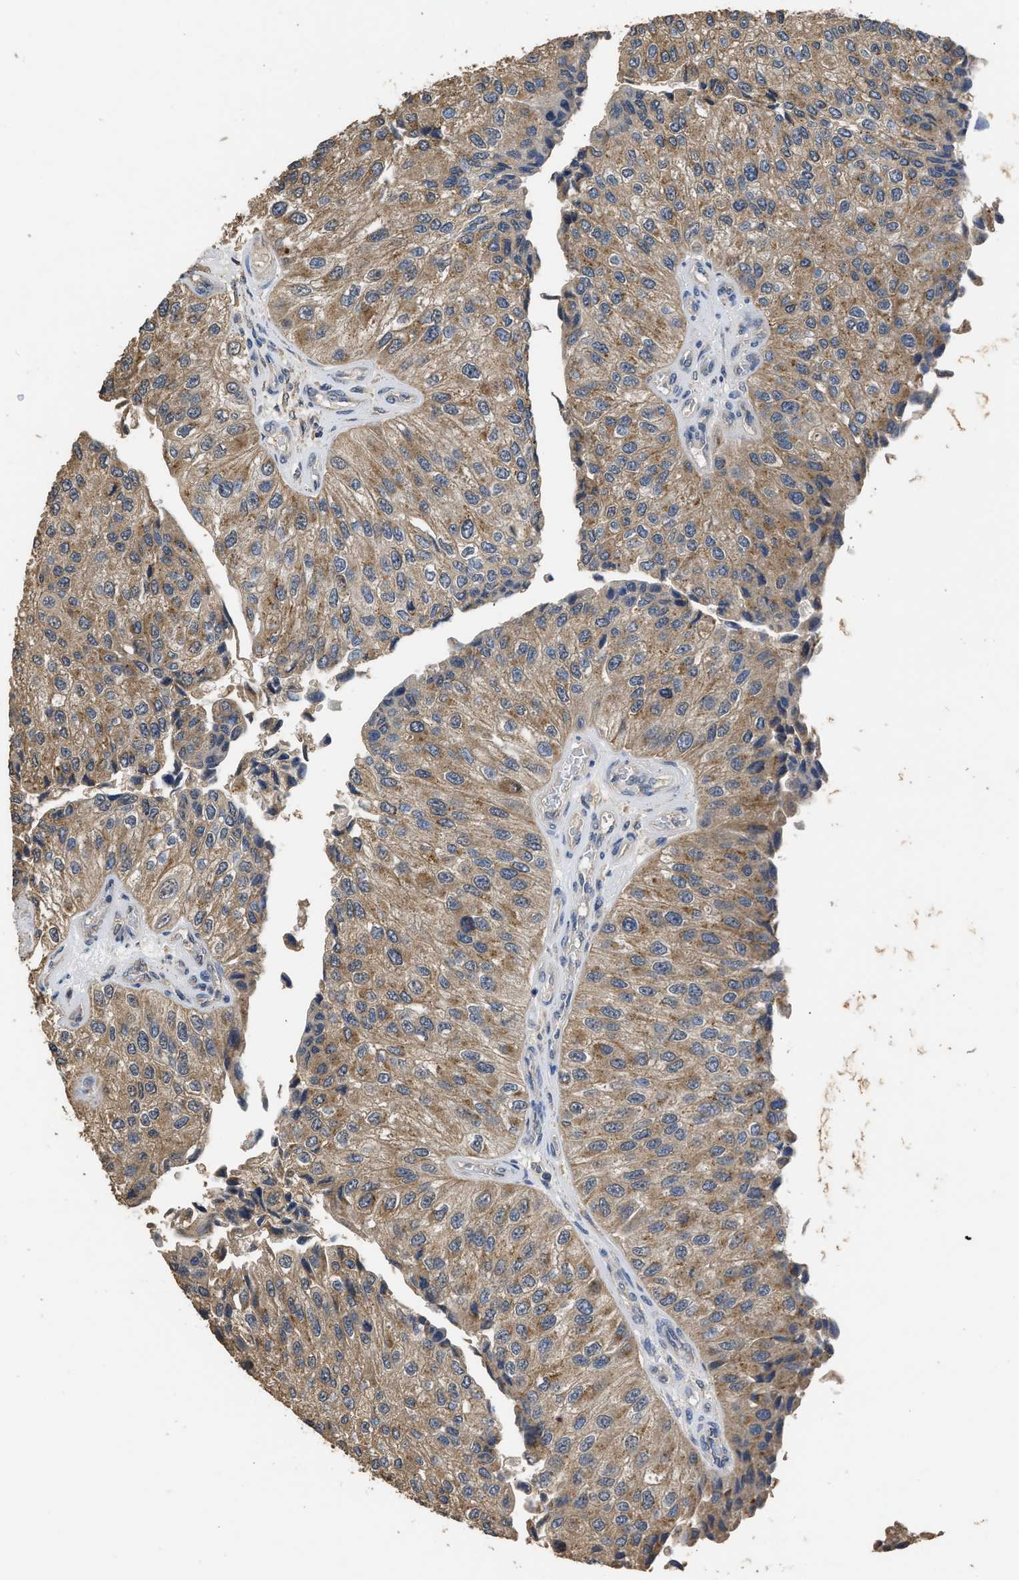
{"staining": {"intensity": "moderate", "quantity": ">75%", "location": "cytoplasmic/membranous"}, "tissue": "urothelial cancer", "cell_type": "Tumor cells", "image_type": "cancer", "snomed": [{"axis": "morphology", "description": "Urothelial carcinoma, High grade"}, {"axis": "topography", "description": "Kidney"}, {"axis": "topography", "description": "Urinary bladder"}], "caption": "Immunohistochemical staining of human high-grade urothelial carcinoma reveals medium levels of moderate cytoplasmic/membranous positivity in about >75% of tumor cells.", "gene": "SPINT2", "patient": {"sex": "male", "age": 77}}